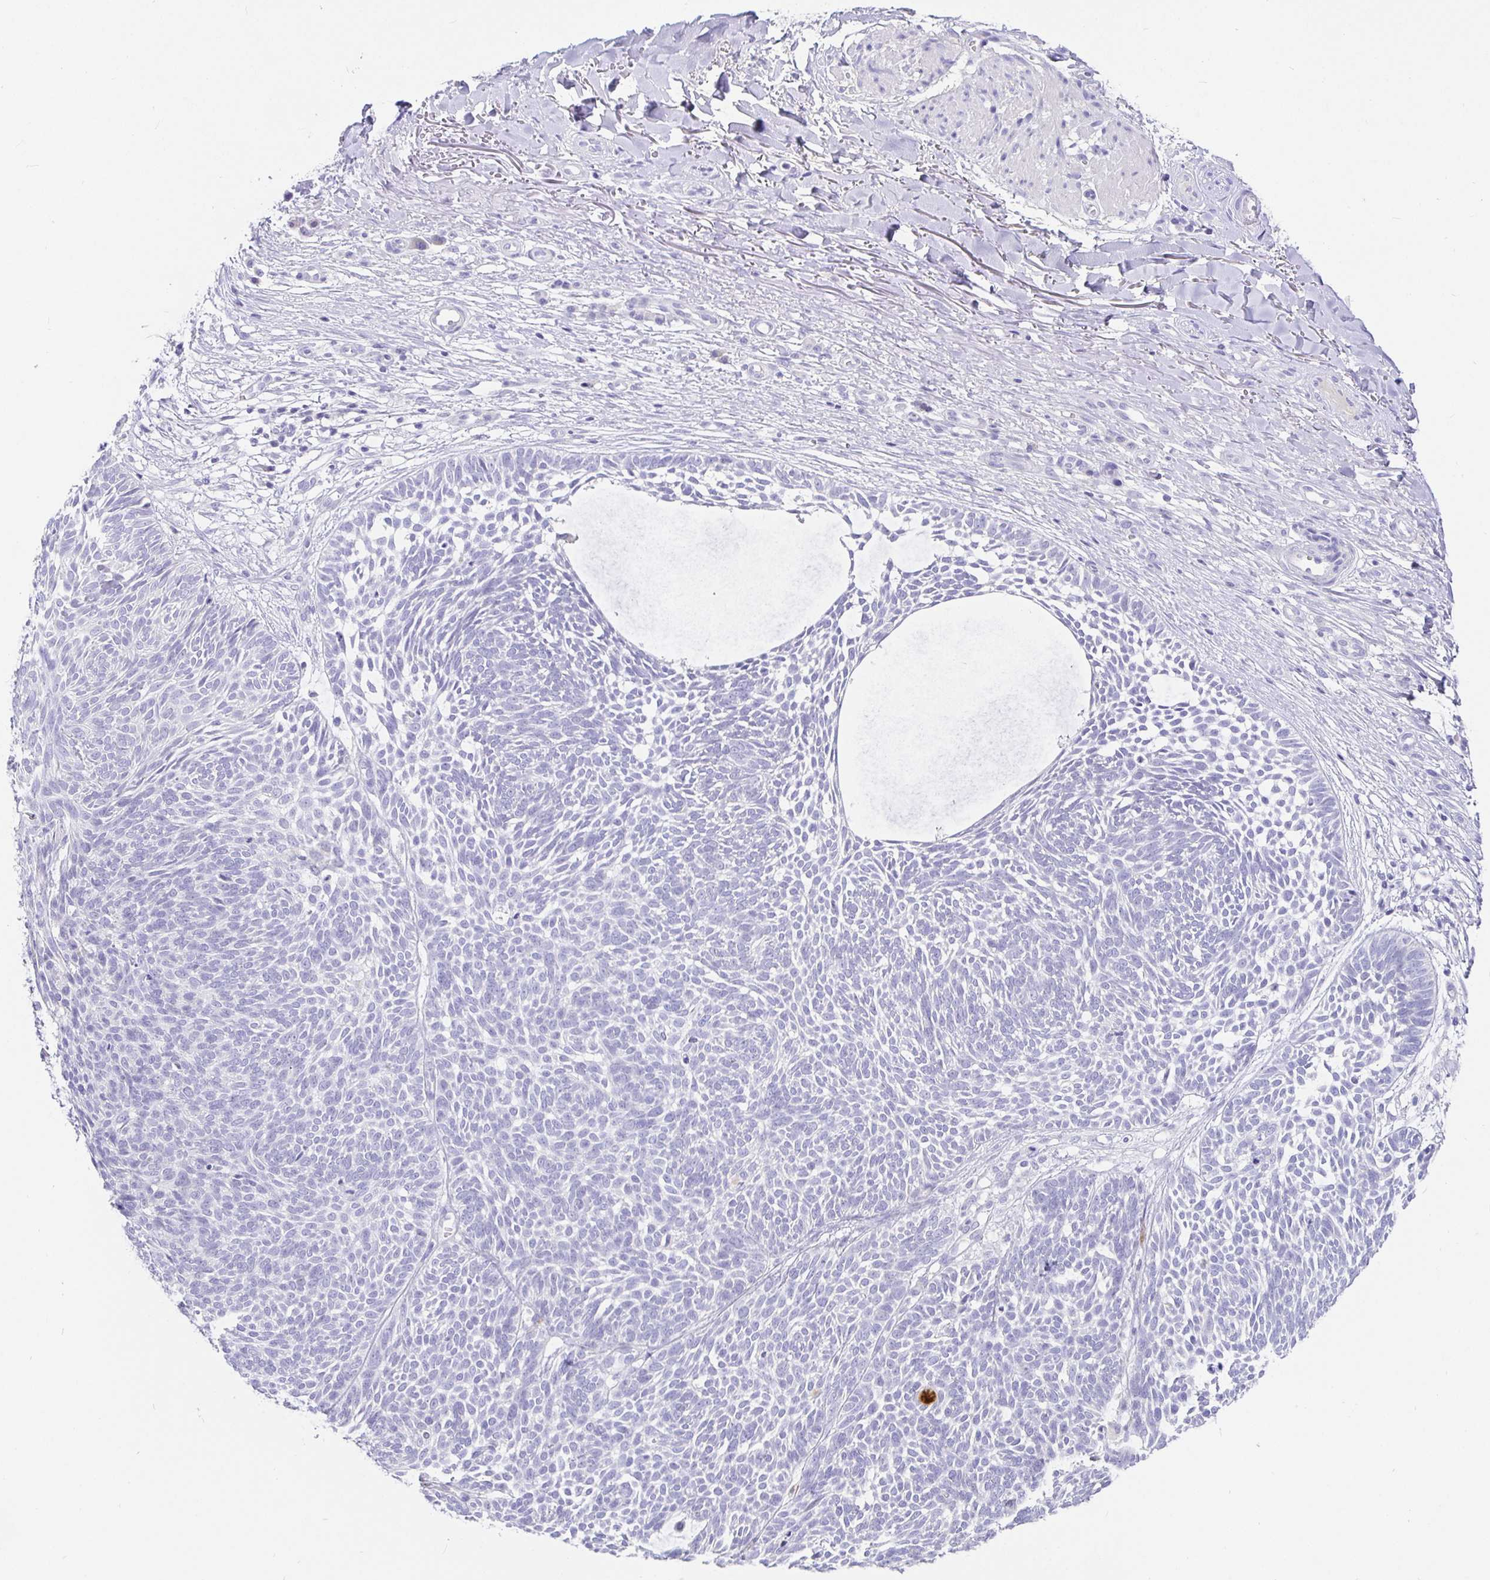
{"staining": {"intensity": "negative", "quantity": "none", "location": "none"}, "tissue": "skin cancer", "cell_type": "Tumor cells", "image_type": "cancer", "snomed": [{"axis": "morphology", "description": "Basal cell carcinoma"}, {"axis": "topography", "description": "Skin"}, {"axis": "topography", "description": "Skin of trunk"}], "caption": "An IHC histopathology image of skin basal cell carcinoma is shown. There is no staining in tumor cells of skin basal cell carcinoma.", "gene": "TPTE", "patient": {"sex": "male", "age": 74}}